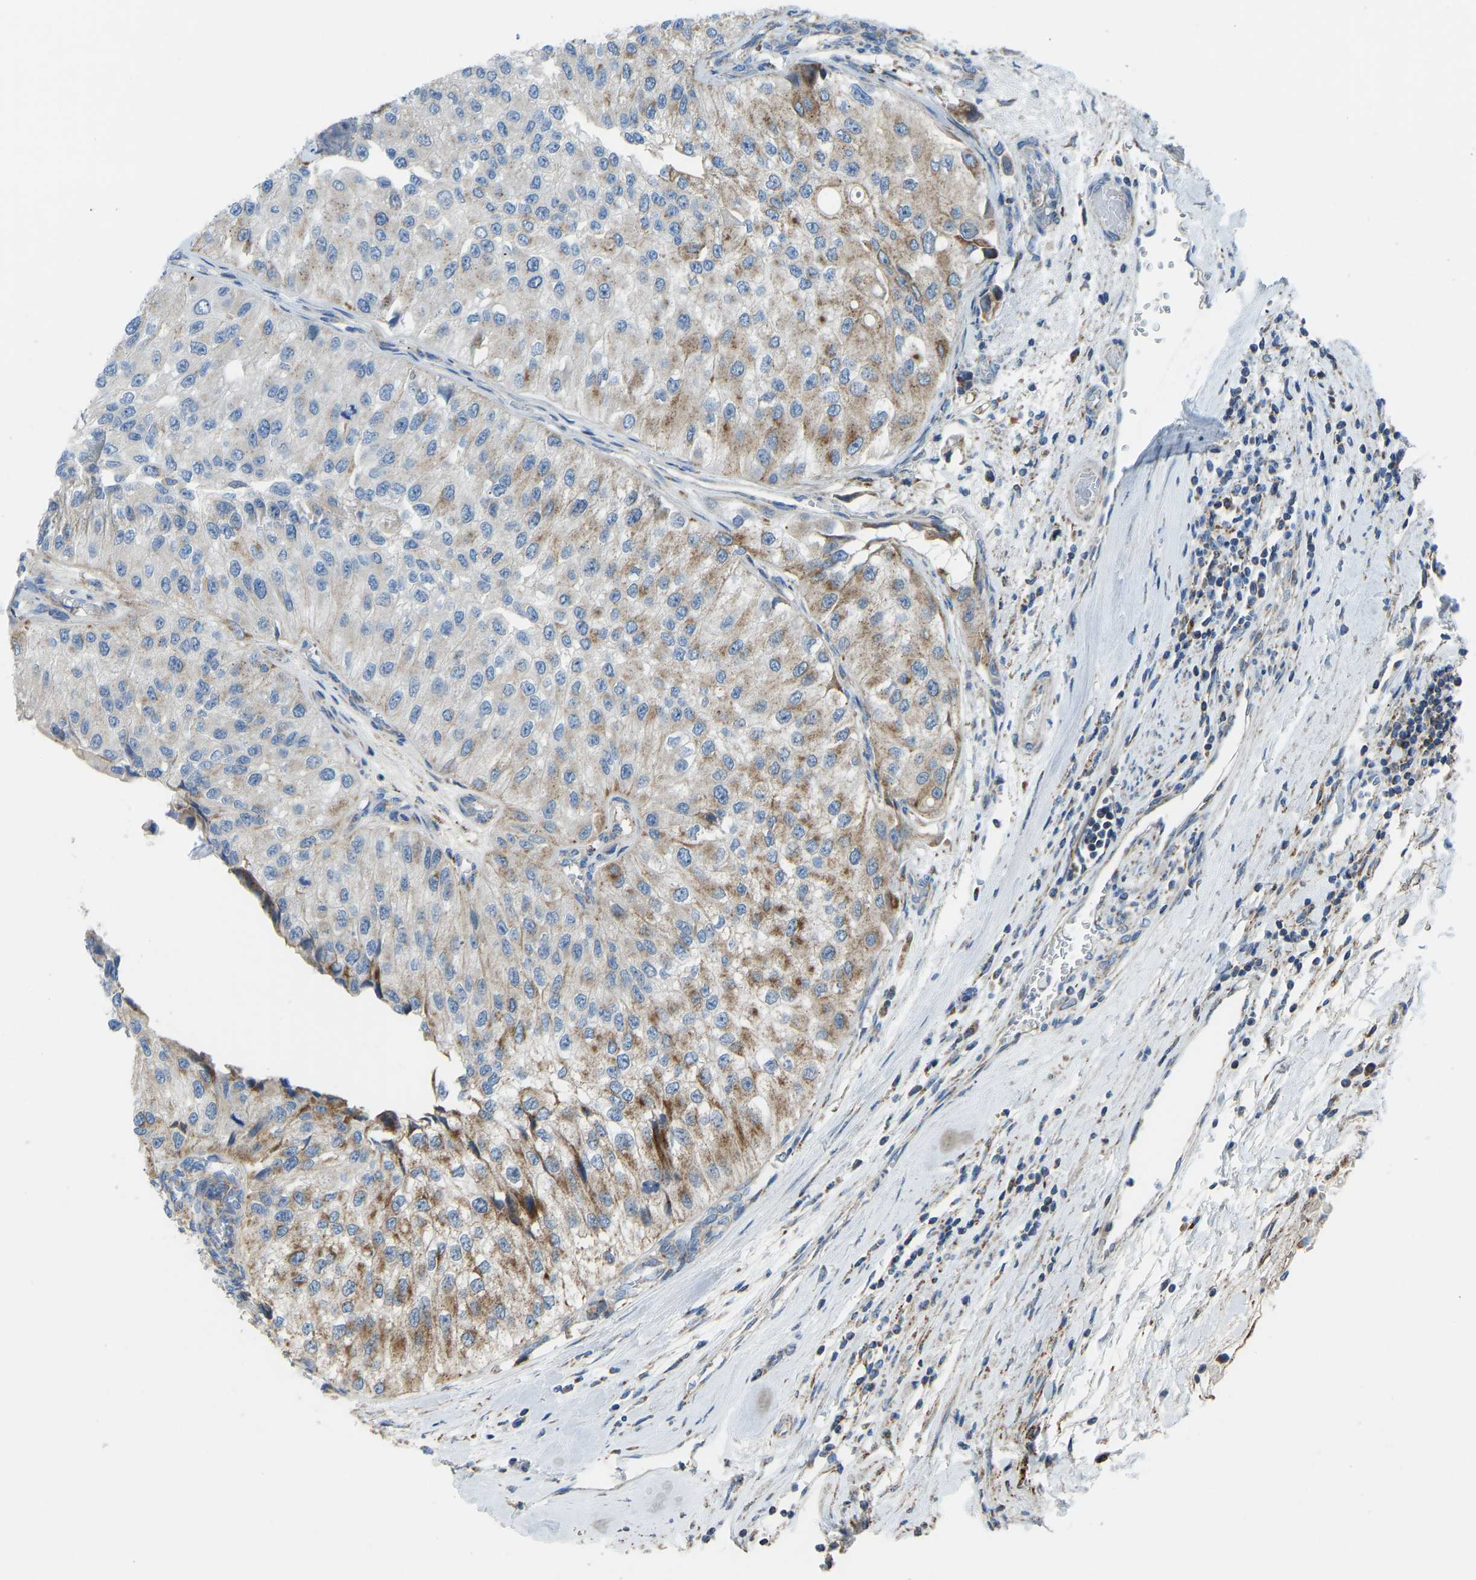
{"staining": {"intensity": "moderate", "quantity": "25%-75%", "location": "cytoplasmic/membranous"}, "tissue": "urothelial cancer", "cell_type": "Tumor cells", "image_type": "cancer", "snomed": [{"axis": "morphology", "description": "Urothelial carcinoma, High grade"}, {"axis": "topography", "description": "Kidney"}, {"axis": "topography", "description": "Urinary bladder"}], "caption": "Immunohistochemistry of human urothelial cancer exhibits medium levels of moderate cytoplasmic/membranous positivity in about 25%-75% of tumor cells.", "gene": "SMIM20", "patient": {"sex": "male", "age": 77}}